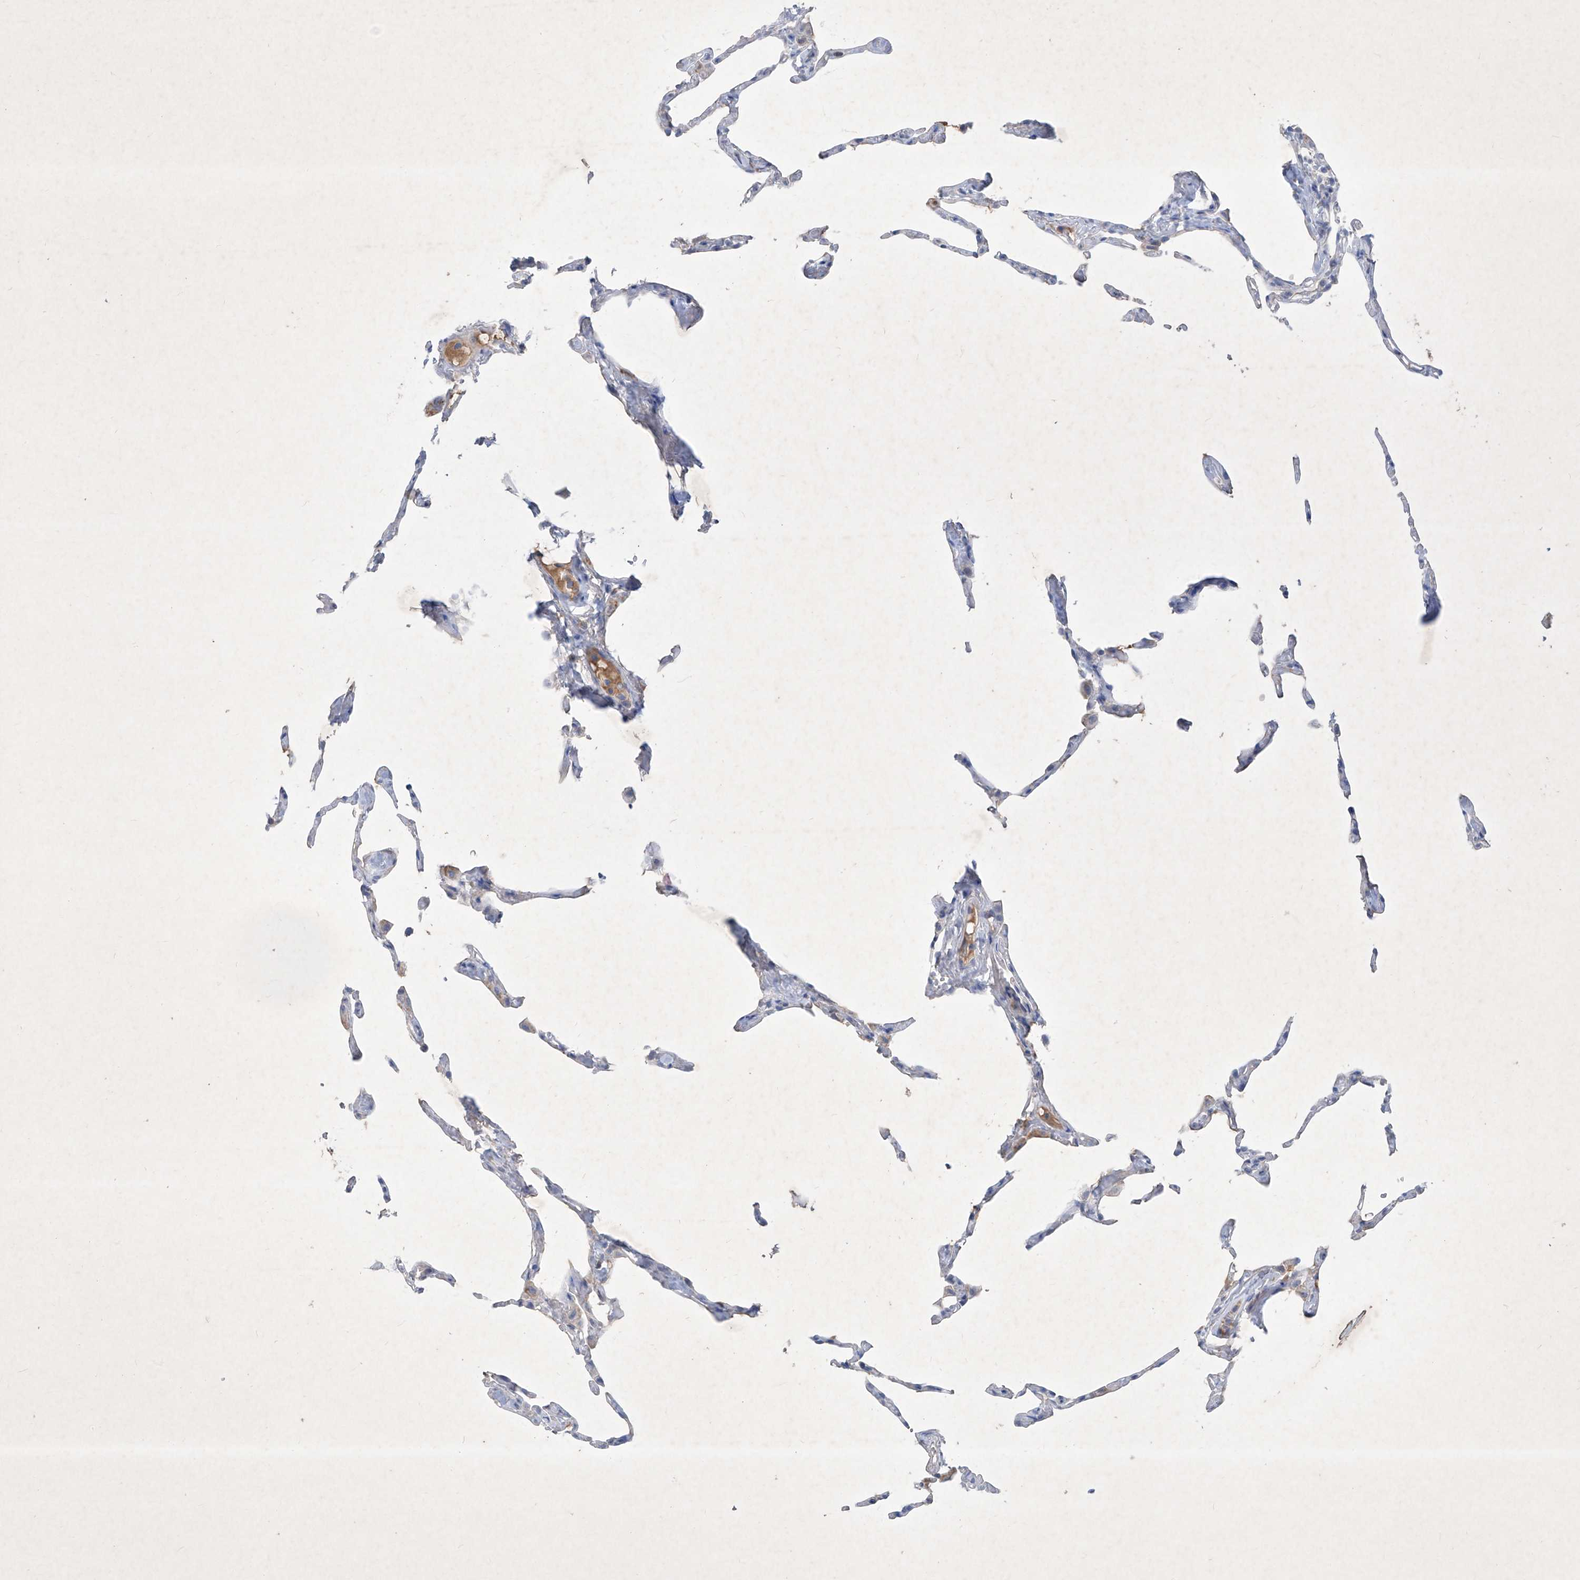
{"staining": {"intensity": "negative", "quantity": "none", "location": "none"}, "tissue": "lung", "cell_type": "Alveolar cells", "image_type": "normal", "snomed": [{"axis": "morphology", "description": "Normal tissue, NOS"}, {"axis": "topography", "description": "Lung"}], "caption": "A histopathology image of lung stained for a protein demonstrates no brown staining in alveolar cells. Brightfield microscopy of immunohistochemistry stained with DAB (3,3'-diaminobenzidine) (brown) and hematoxylin (blue), captured at high magnification.", "gene": "ASNS", "patient": {"sex": "male", "age": 65}}